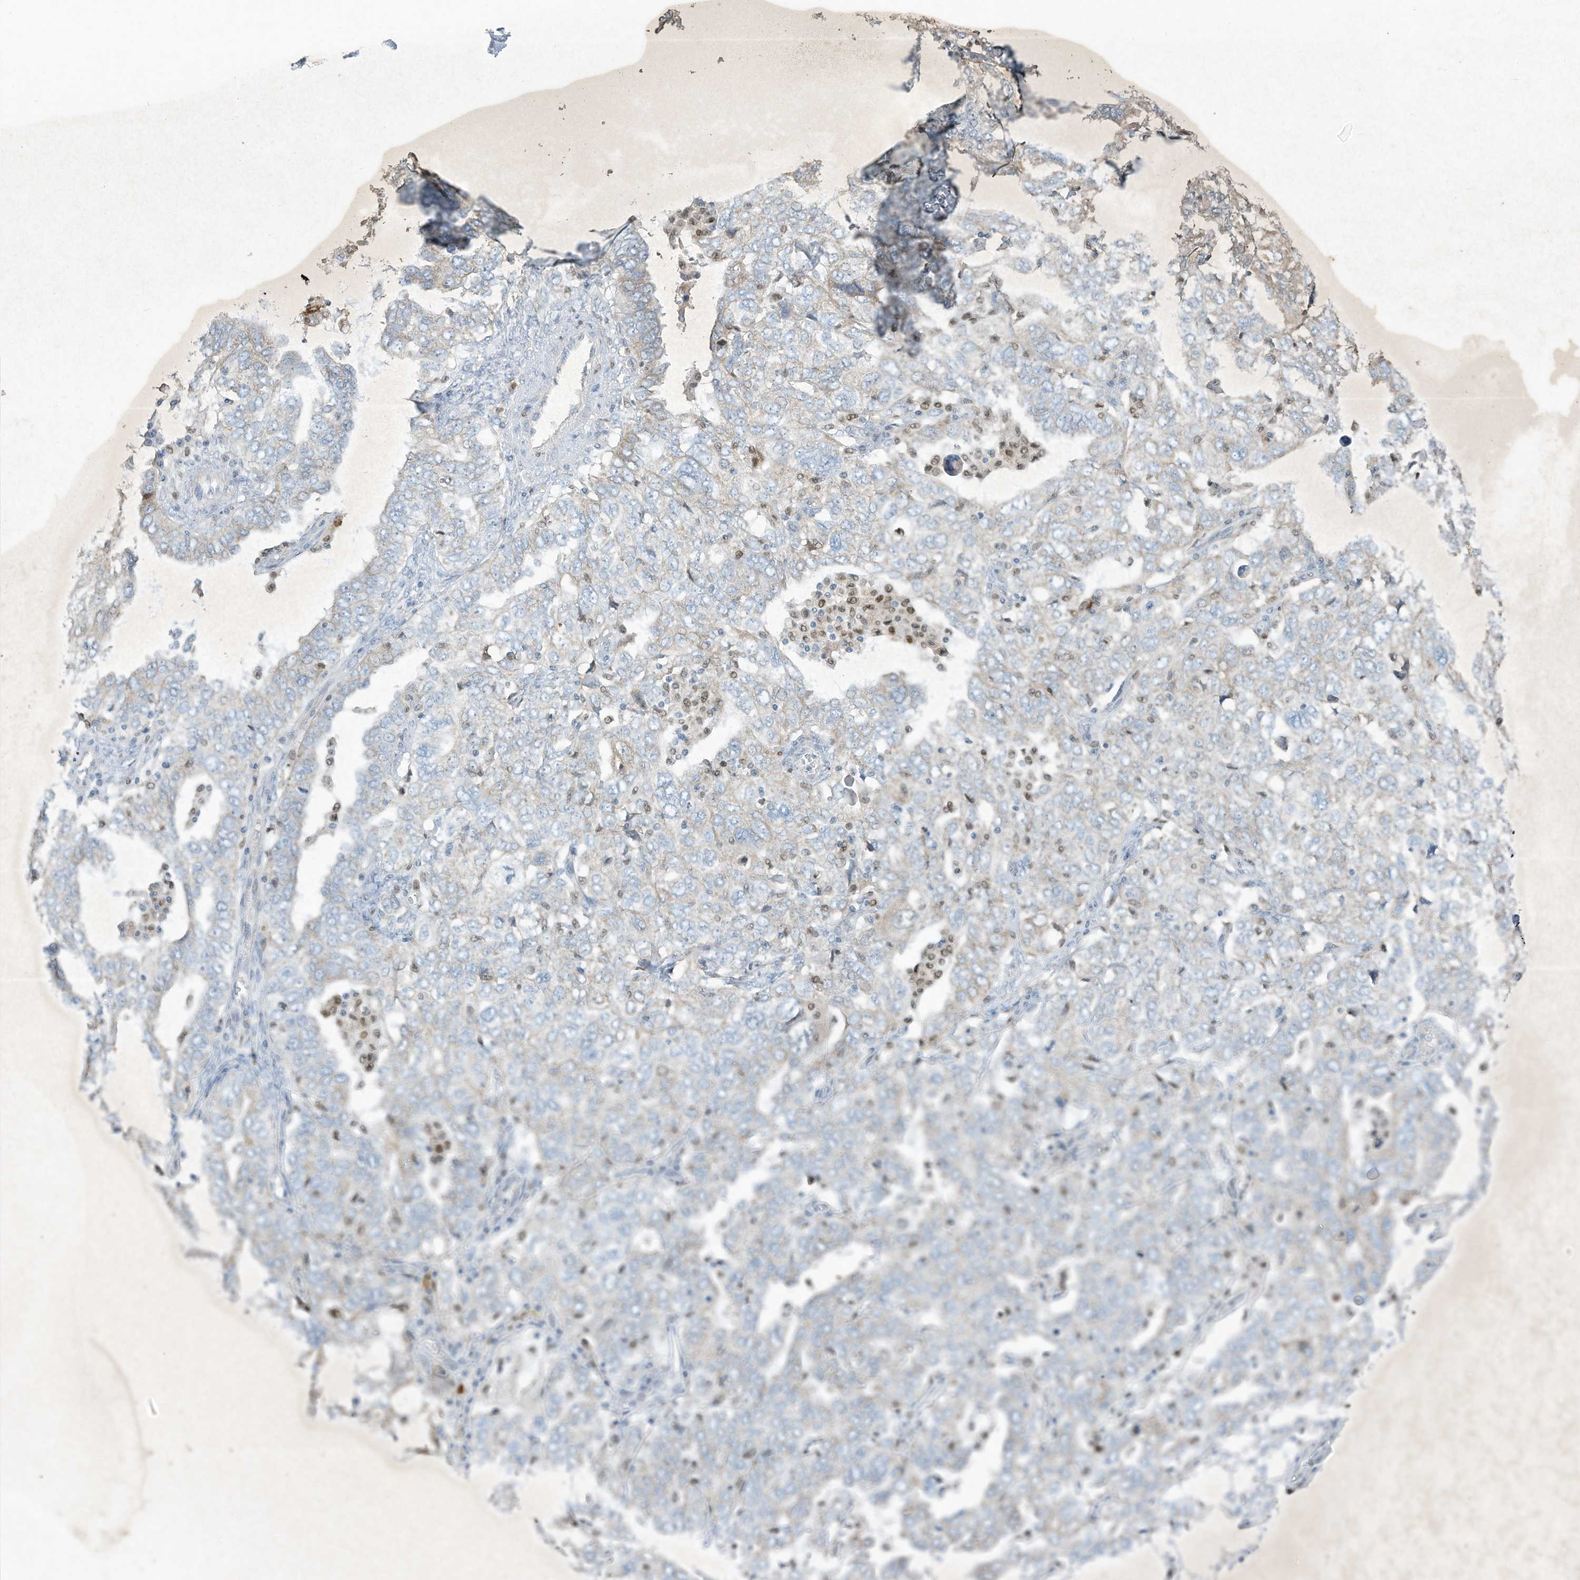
{"staining": {"intensity": "negative", "quantity": "none", "location": "none"}, "tissue": "ovarian cancer", "cell_type": "Tumor cells", "image_type": "cancer", "snomed": [{"axis": "morphology", "description": "Carcinoma, endometroid"}, {"axis": "topography", "description": "Ovary"}], "caption": "Endometroid carcinoma (ovarian) was stained to show a protein in brown. There is no significant positivity in tumor cells.", "gene": "TUBE1", "patient": {"sex": "female", "age": 62}}